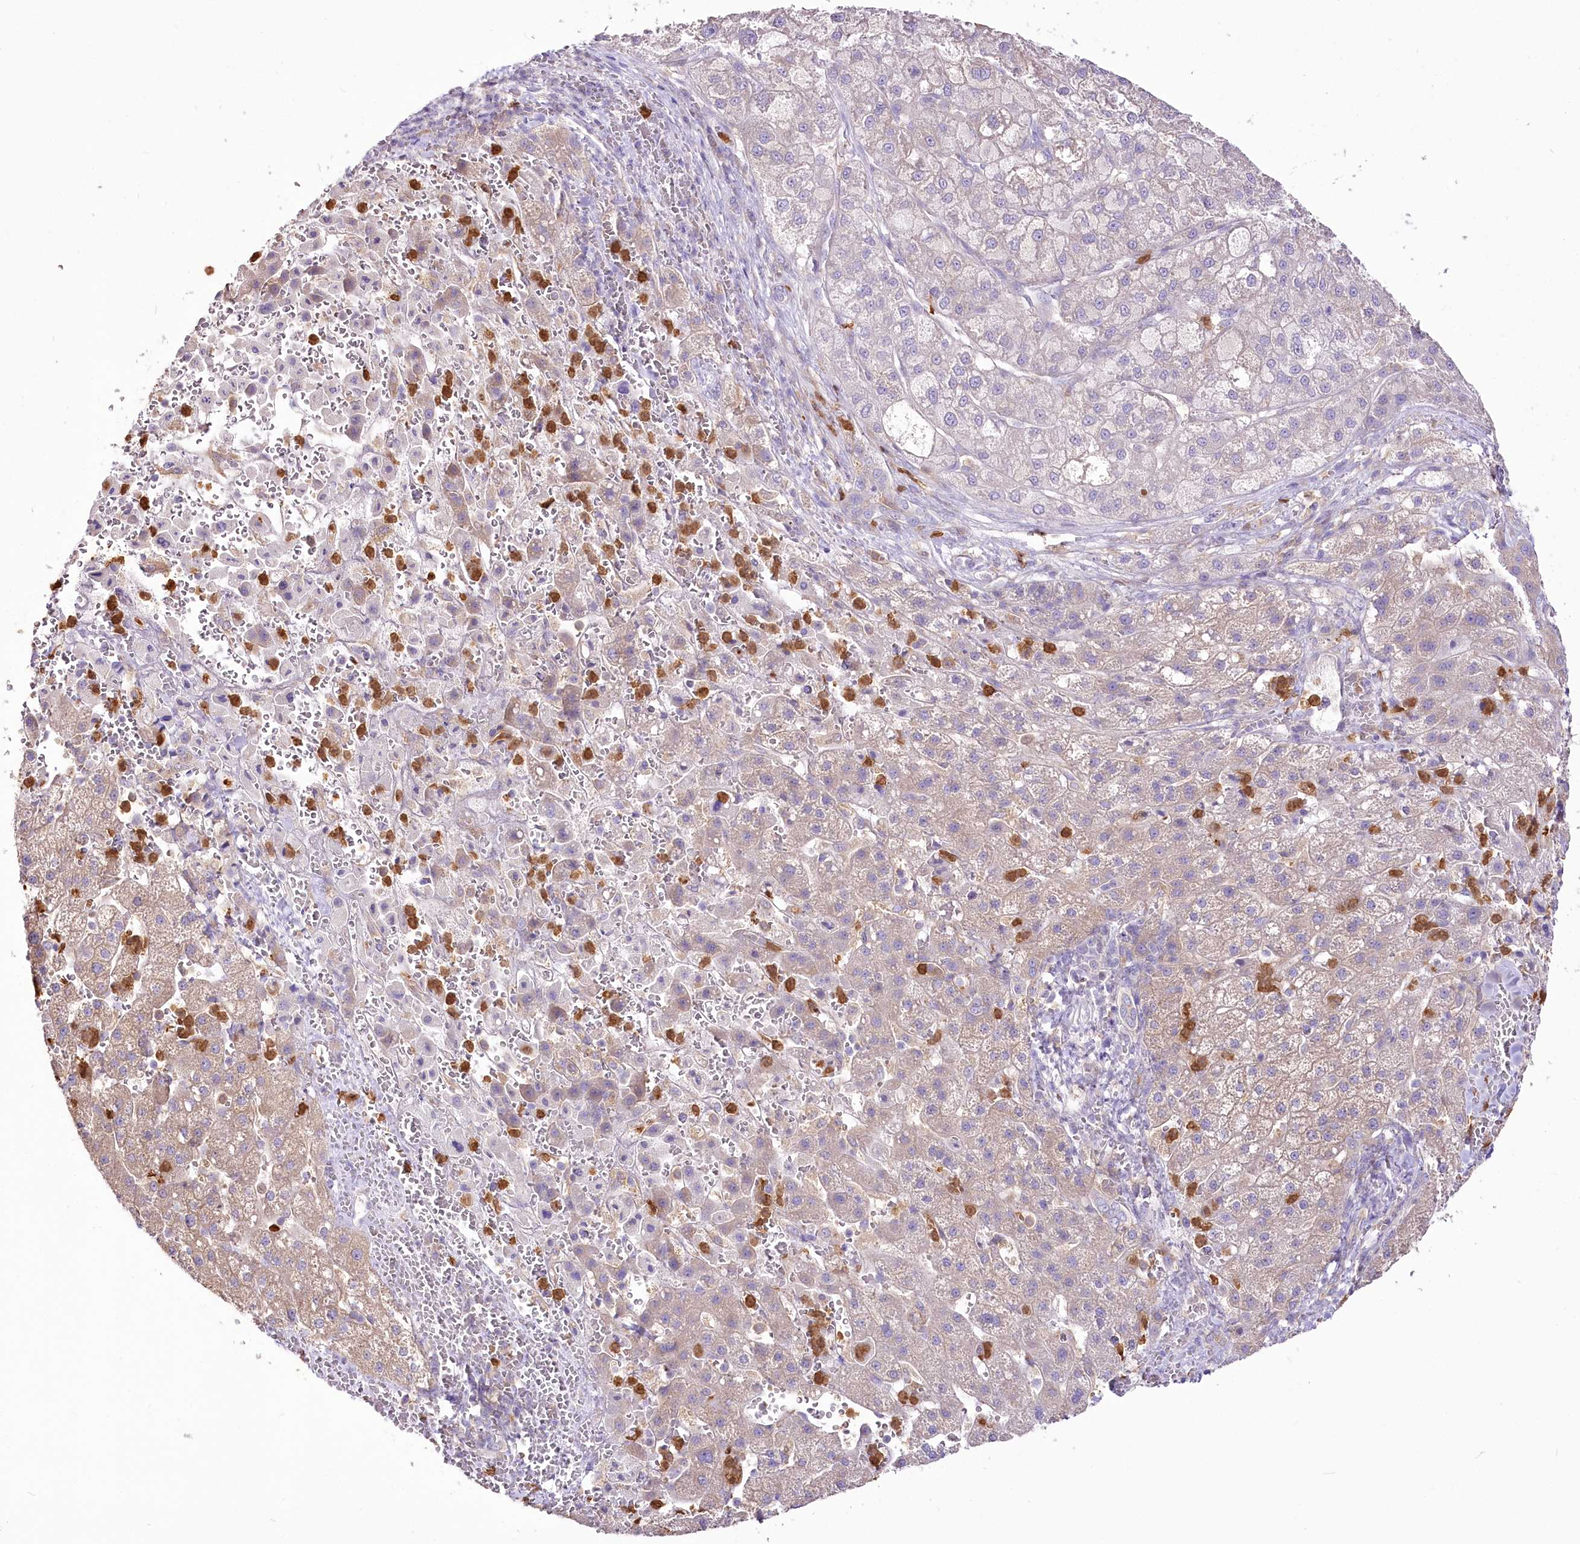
{"staining": {"intensity": "weak", "quantity": "25%-75%", "location": "cytoplasmic/membranous"}, "tissue": "liver cancer", "cell_type": "Tumor cells", "image_type": "cancer", "snomed": [{"axis": "morphology", "description": "Carcinoma, Hepatocellular, NOS"}, {"axis": "topography", "description": "Liver"}], "caption": "Immunohistochemical staining of liver cancer (hepatocellular carcinoma) demonstrates weak cytoplasmic/membranous protein expression in about 25%-75% of tumor cells.", "gene": "DPYD", "patient": {"sex": "male", "age": 57}}